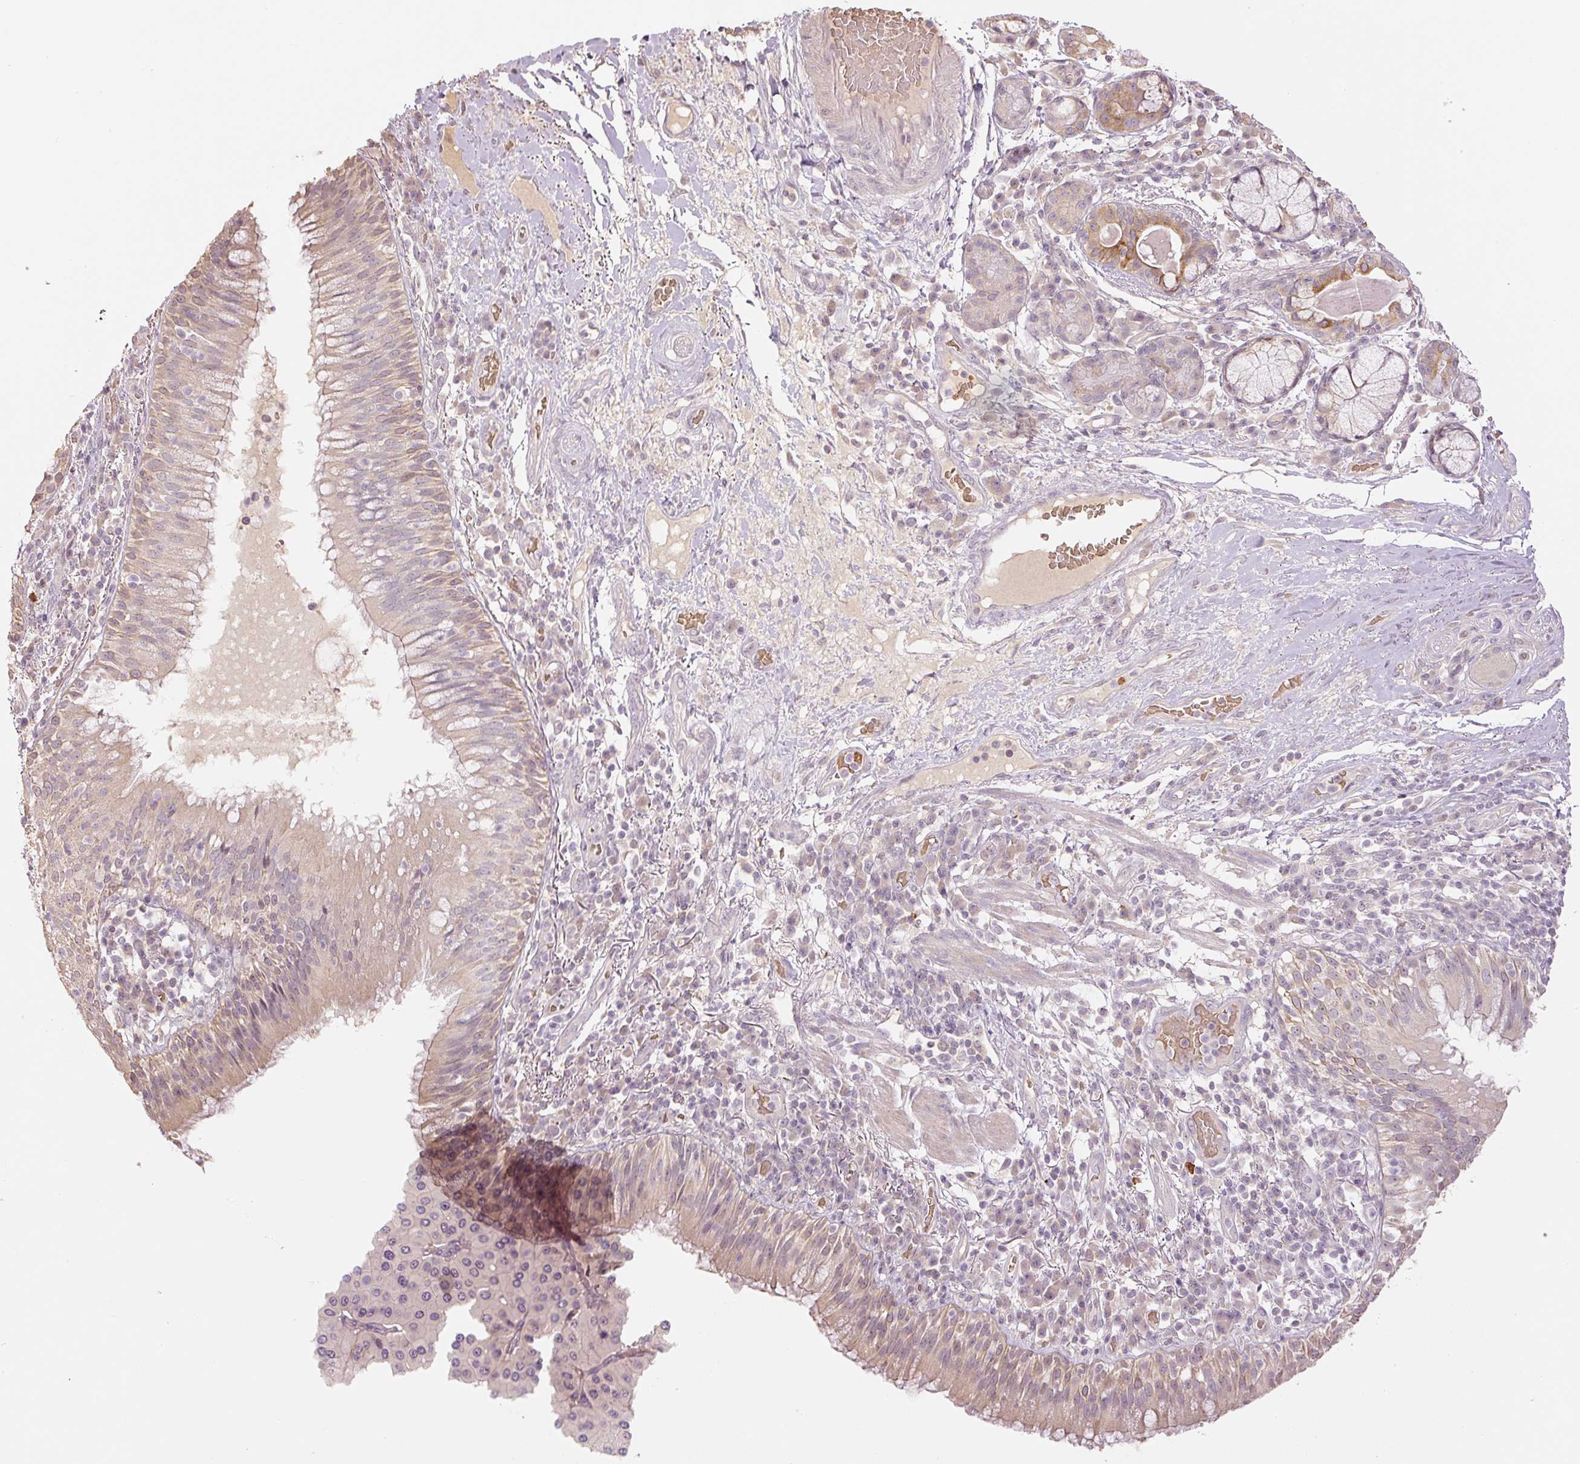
{"staining": {"intensity": "weak", "quantity": ">75%", "location": "cytoplasmic/membranous"}, "tissue": "bronchus", "cell_type": "Respiratory epithelial cells", "image_type": "normal", "snomed": [{"axis": "morphology", "description": "Normal tissue, NOS"}, {"axis": "topography", "description": "Cartilage tissue"}, {"axis": "topography", "description": "Bronchus"}], "caption": "Unremarkable bronchus was stained to show a protein in brown. There is low levels of weak cytoplasmic/membranous staining in about >75% of respiratory epithelial cells. Using DAB (brown) and hematoxylin (blue) stains, captured at high magnification using brightfield microscopy.", "gene": "GZMA", "patient": {"sex": "male", "age": 56}}